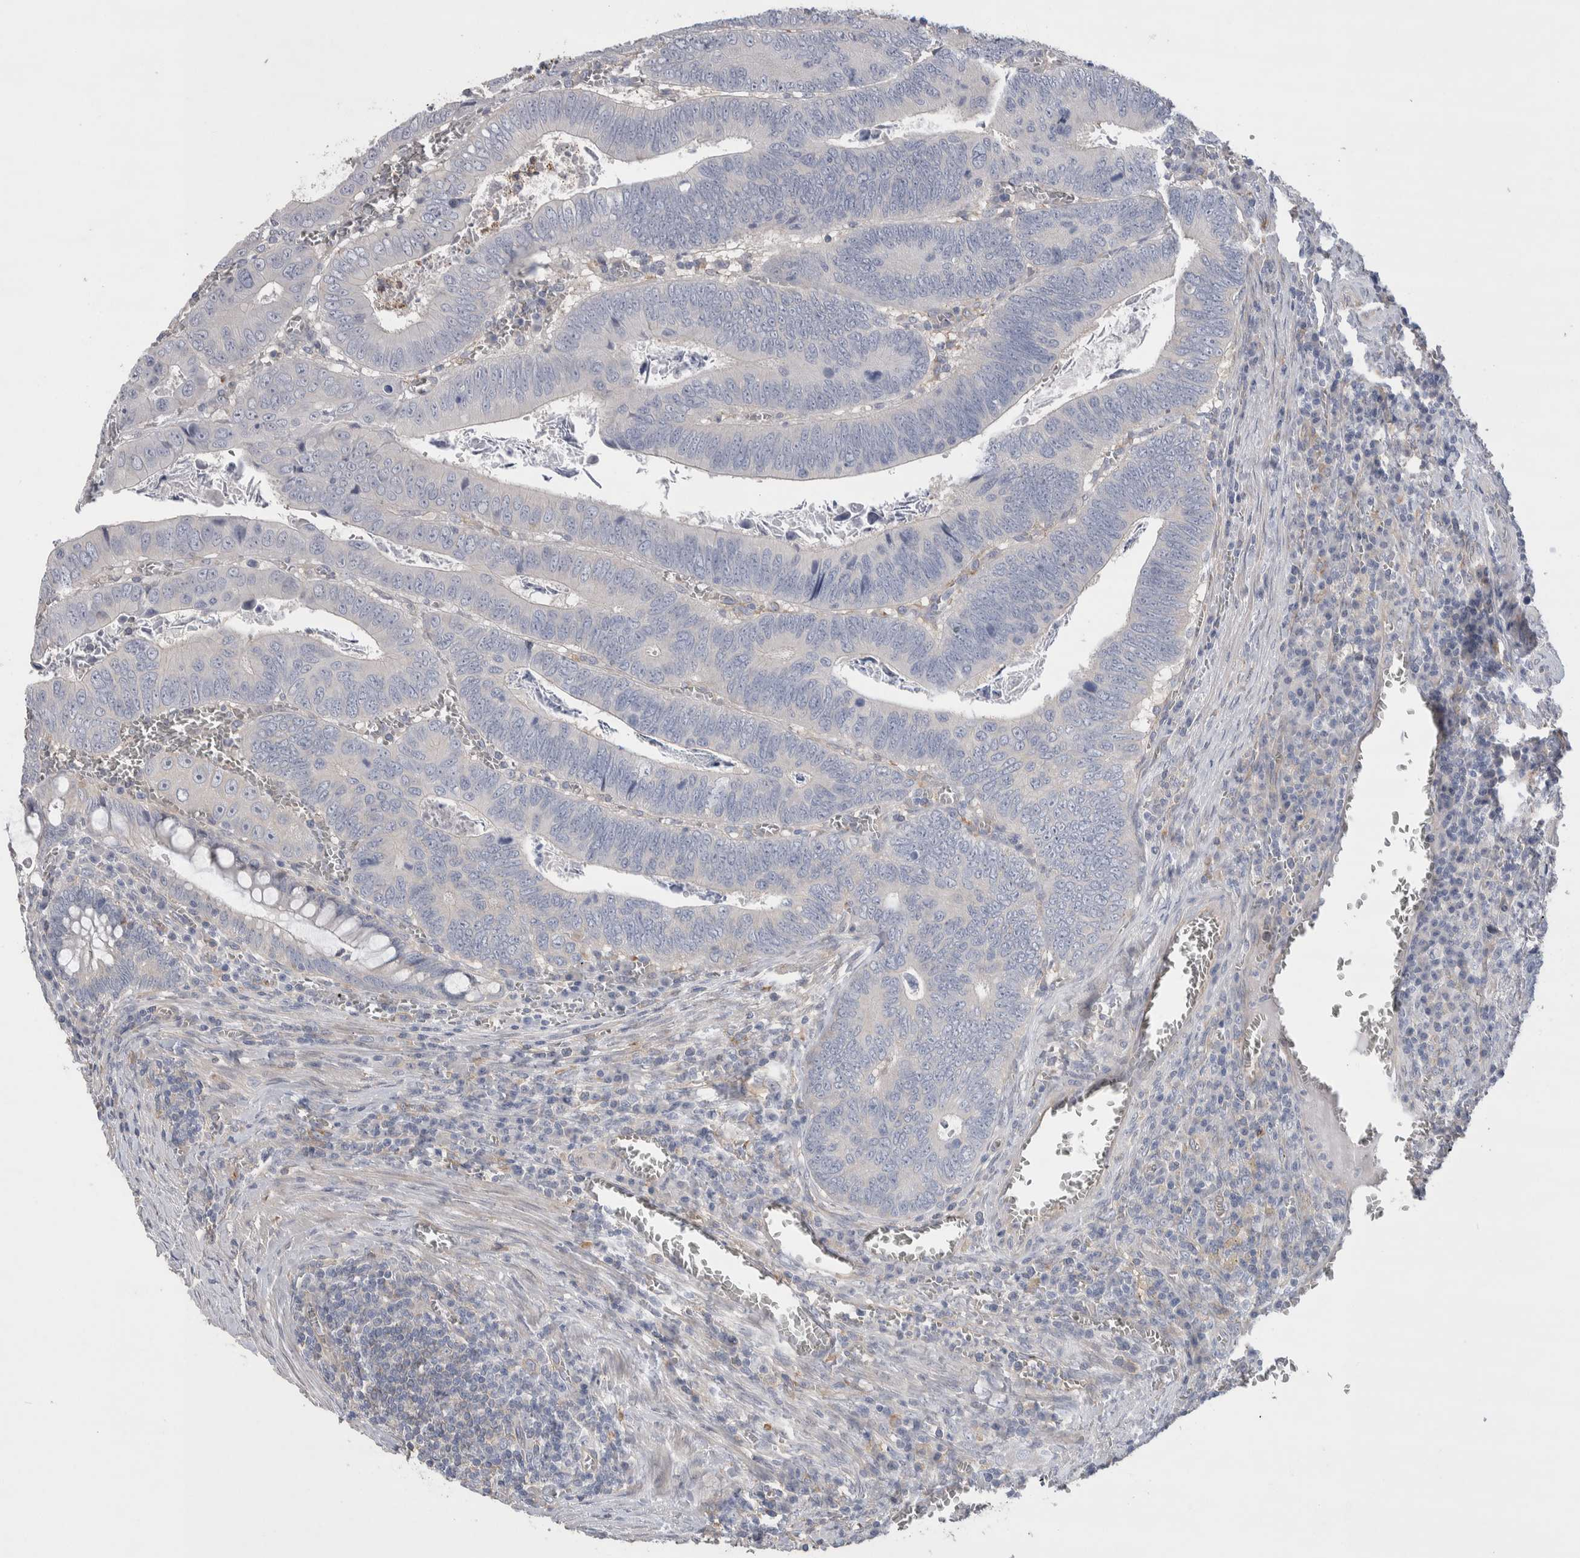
{"staining": {"intensity": "negative", "quantity": "none", "location": "none"}, "tissue": "colorectal cancer", "cell_type": "Tumor cells", "image_type": "cancer", "snomed": [{"axis": "morphology", "description": "Inflammation, NOS"}, {"axis": "morphology", "description": "Adenocarcinoma, NOS"}, {"axis": "topography", "description": "Colon"}], "caption": "Immunohistochemistry photomicrograph of neoplastic tissue: human colorectal adenocarcinoma stained with DAB (3,3'-diaminobenzidine) exhibits no significant protein positivity in tumor cells.", "gene": "GCNA", "patient": {"sex": "male", "age": 72}}